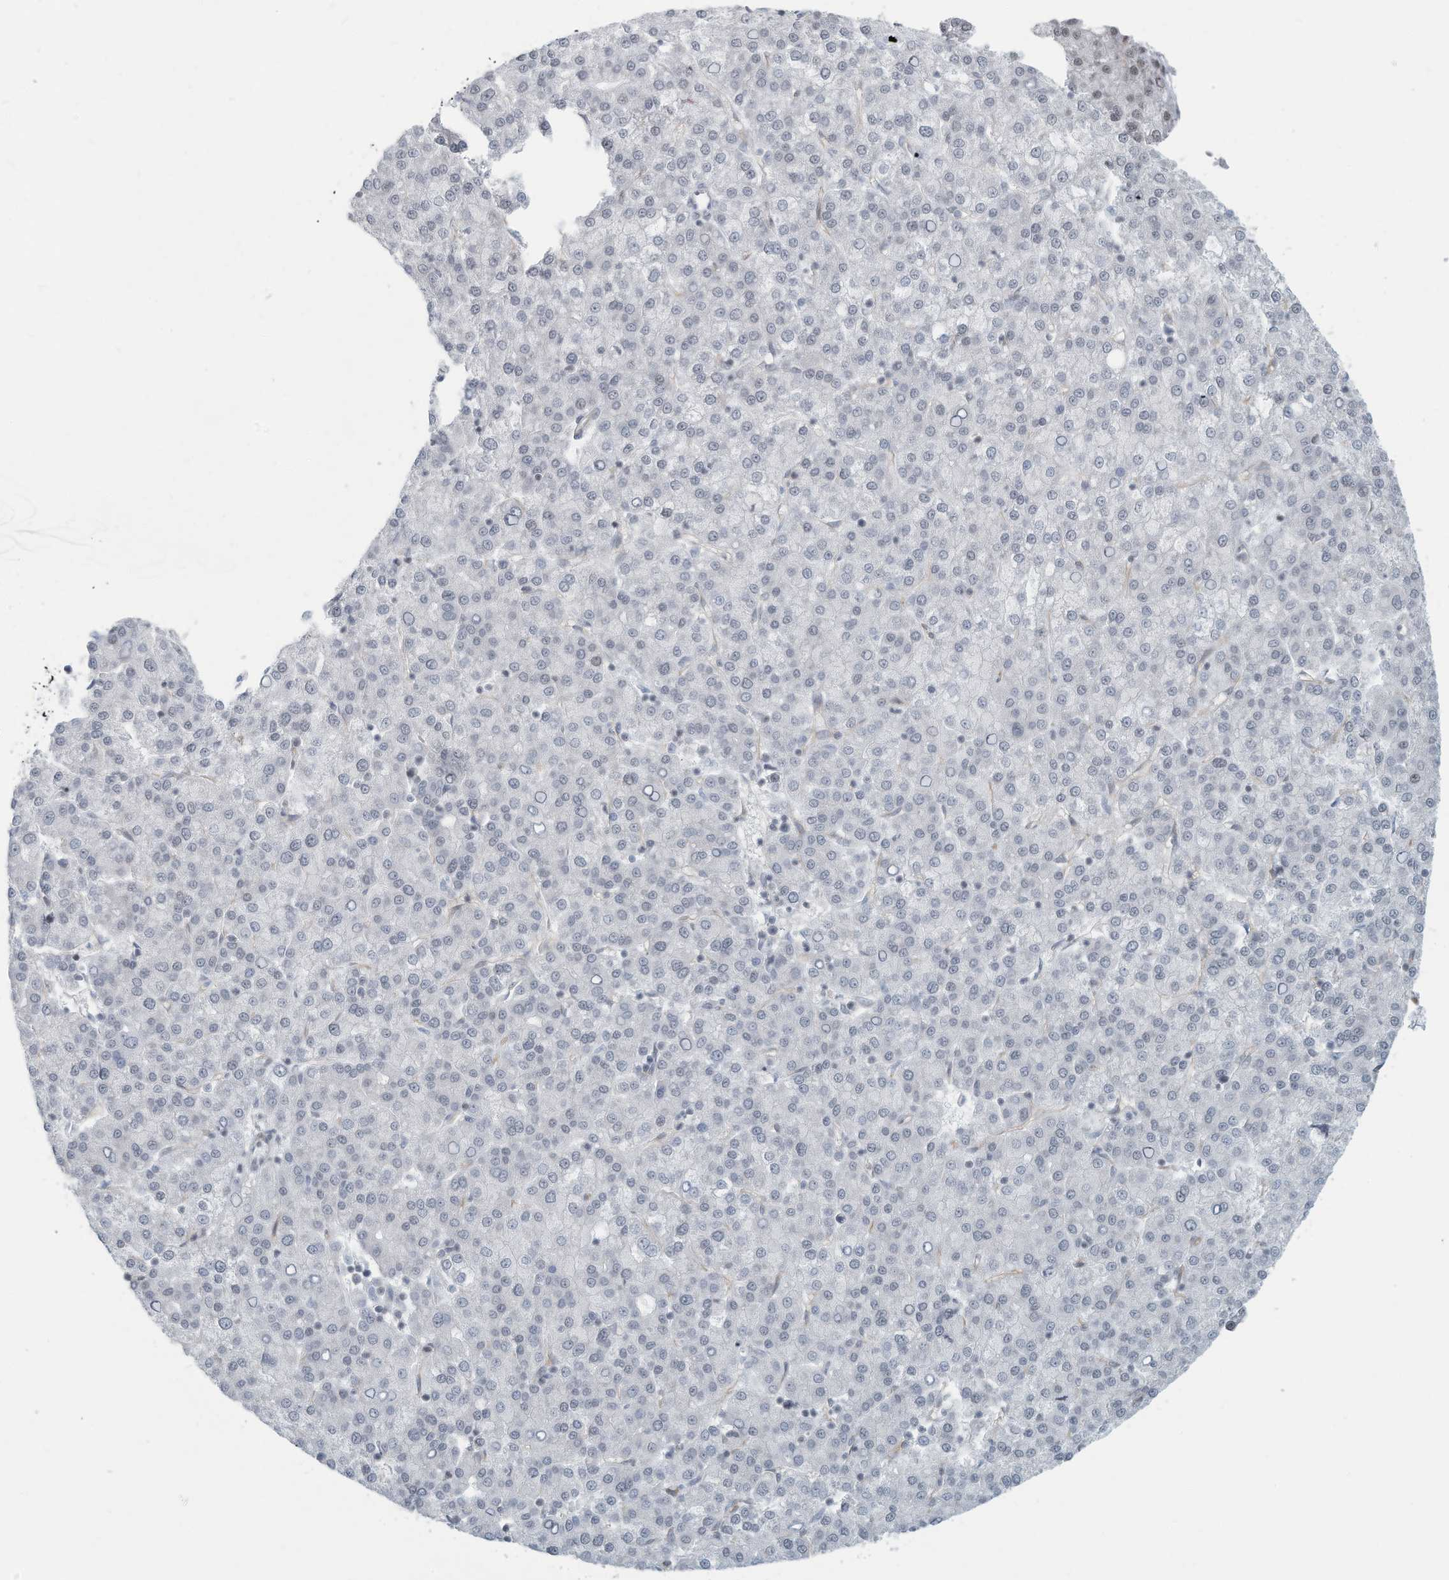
{"staining": {"intensity": "weak", "quantity": "<25%", "location": "nuclear"}, "tissue": "liver cancer", "cell_type": "Tumor cells", "image_type": "cancer", "snomed": [{"axis": "morphology", "description": "Carcinoma, Hepatocellular, NOS"}, {"axis": "topography", "description": "Liver"}], "caption": "A photomicrograph of hepatocellular carcinoma (liver) stained for a protein exhibits no brown staining in tumor cells.", "gene": "SARNP", "patient": {"sex": "female", "age": 58}}